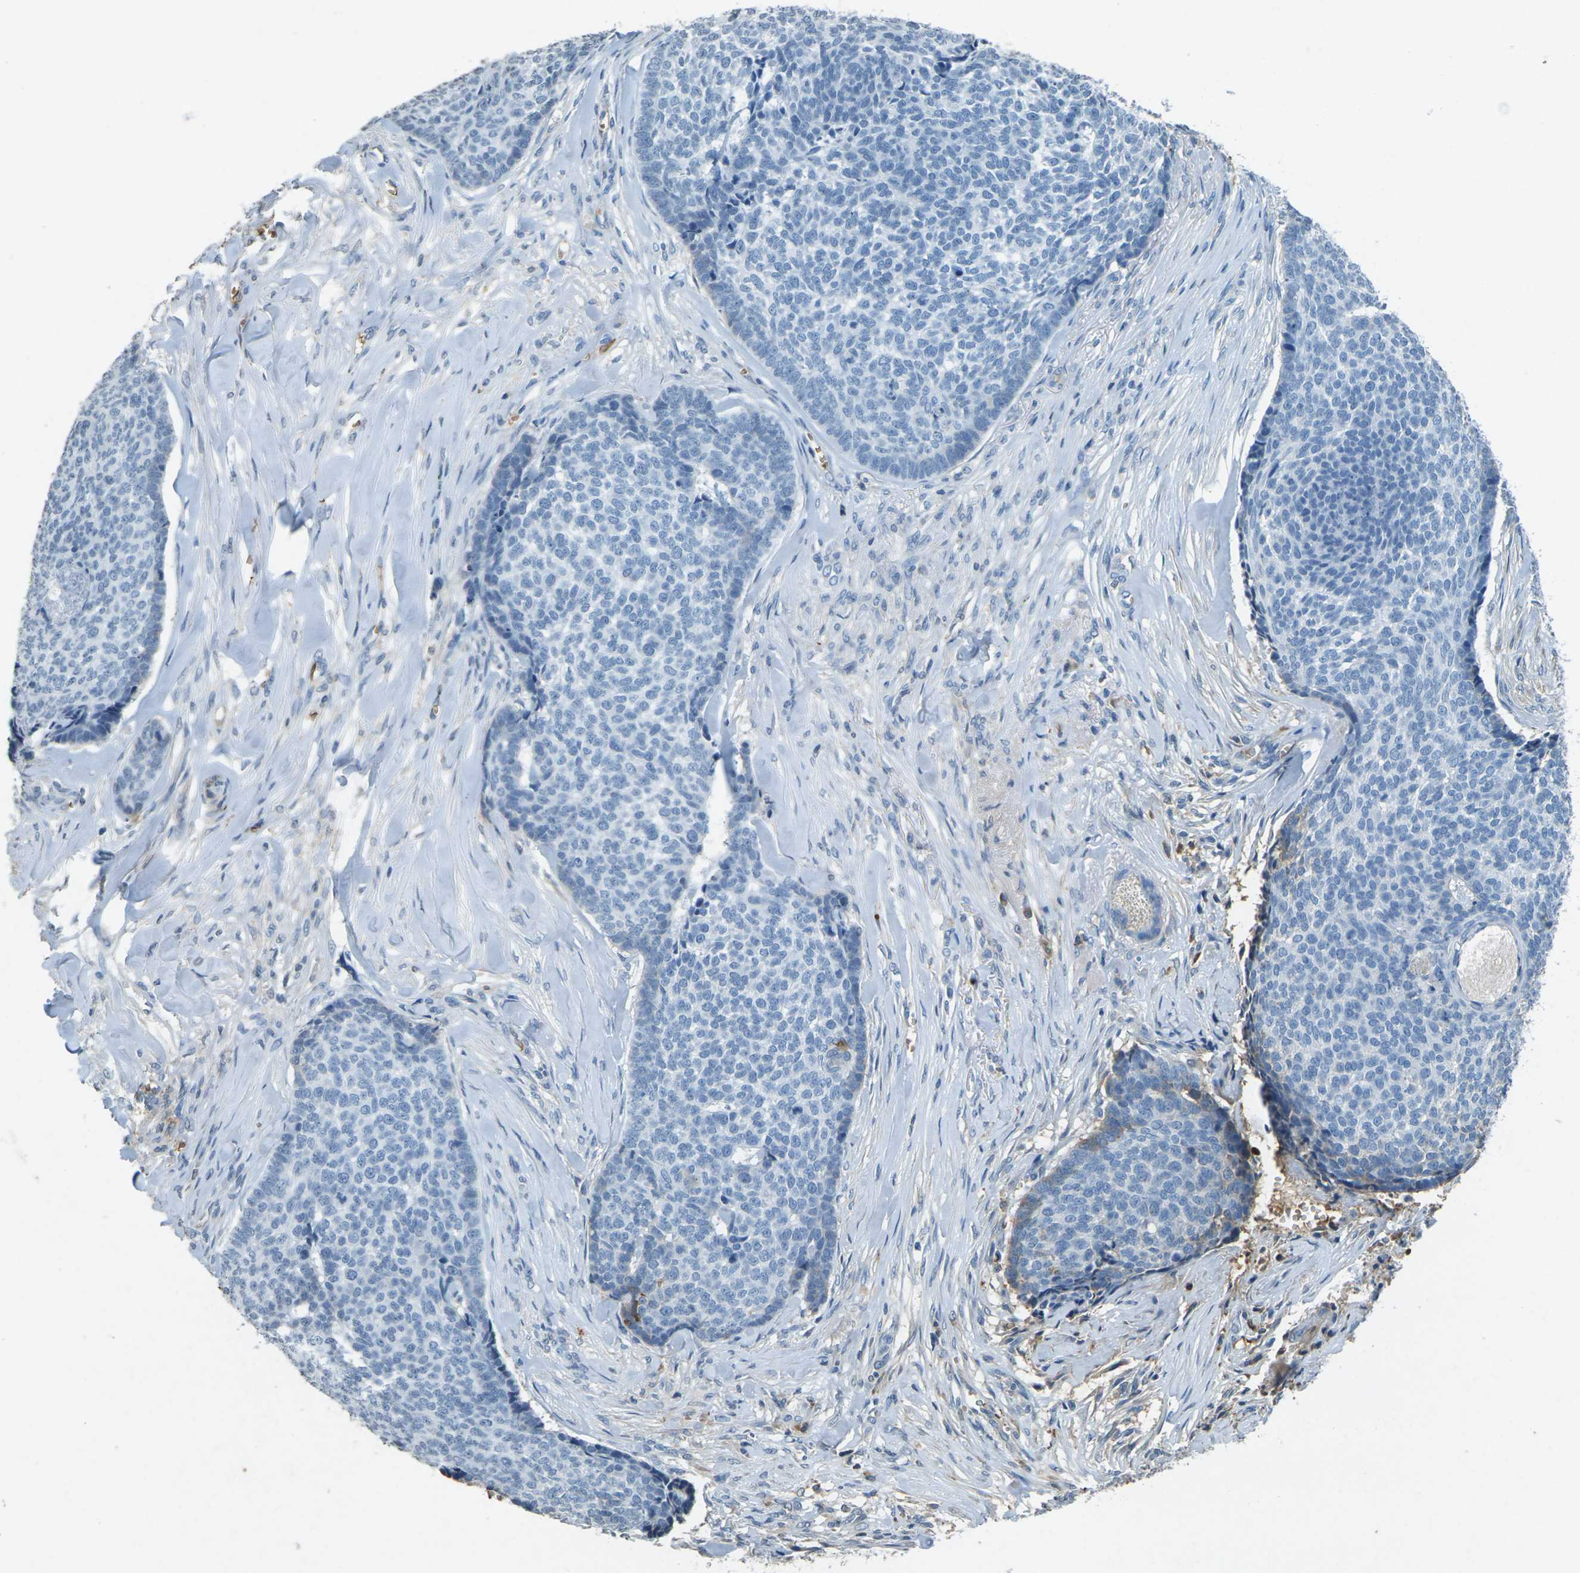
{"staining": {"intensity": "negative", "quantity": "none", "location": "none"}, "tissue": "skin cancer", "cell_type": "Tumor cells", "image_type": "cancer", "snomed": [{"axis": "morphology", "description": "Basal cell carcinoma"}, {"axis": "topography", "description": "Skin"}], "caption": "Immunohistochemistry (IHC) micrograph of human skin cancer (basal cell carcinoma) stained for a protein (brown), which displays no staining in tumor cells. (IHC, brightfield microscopy, high magnification).", "gene": "HBB", "patient": {"sex": "male", "age": 84}}